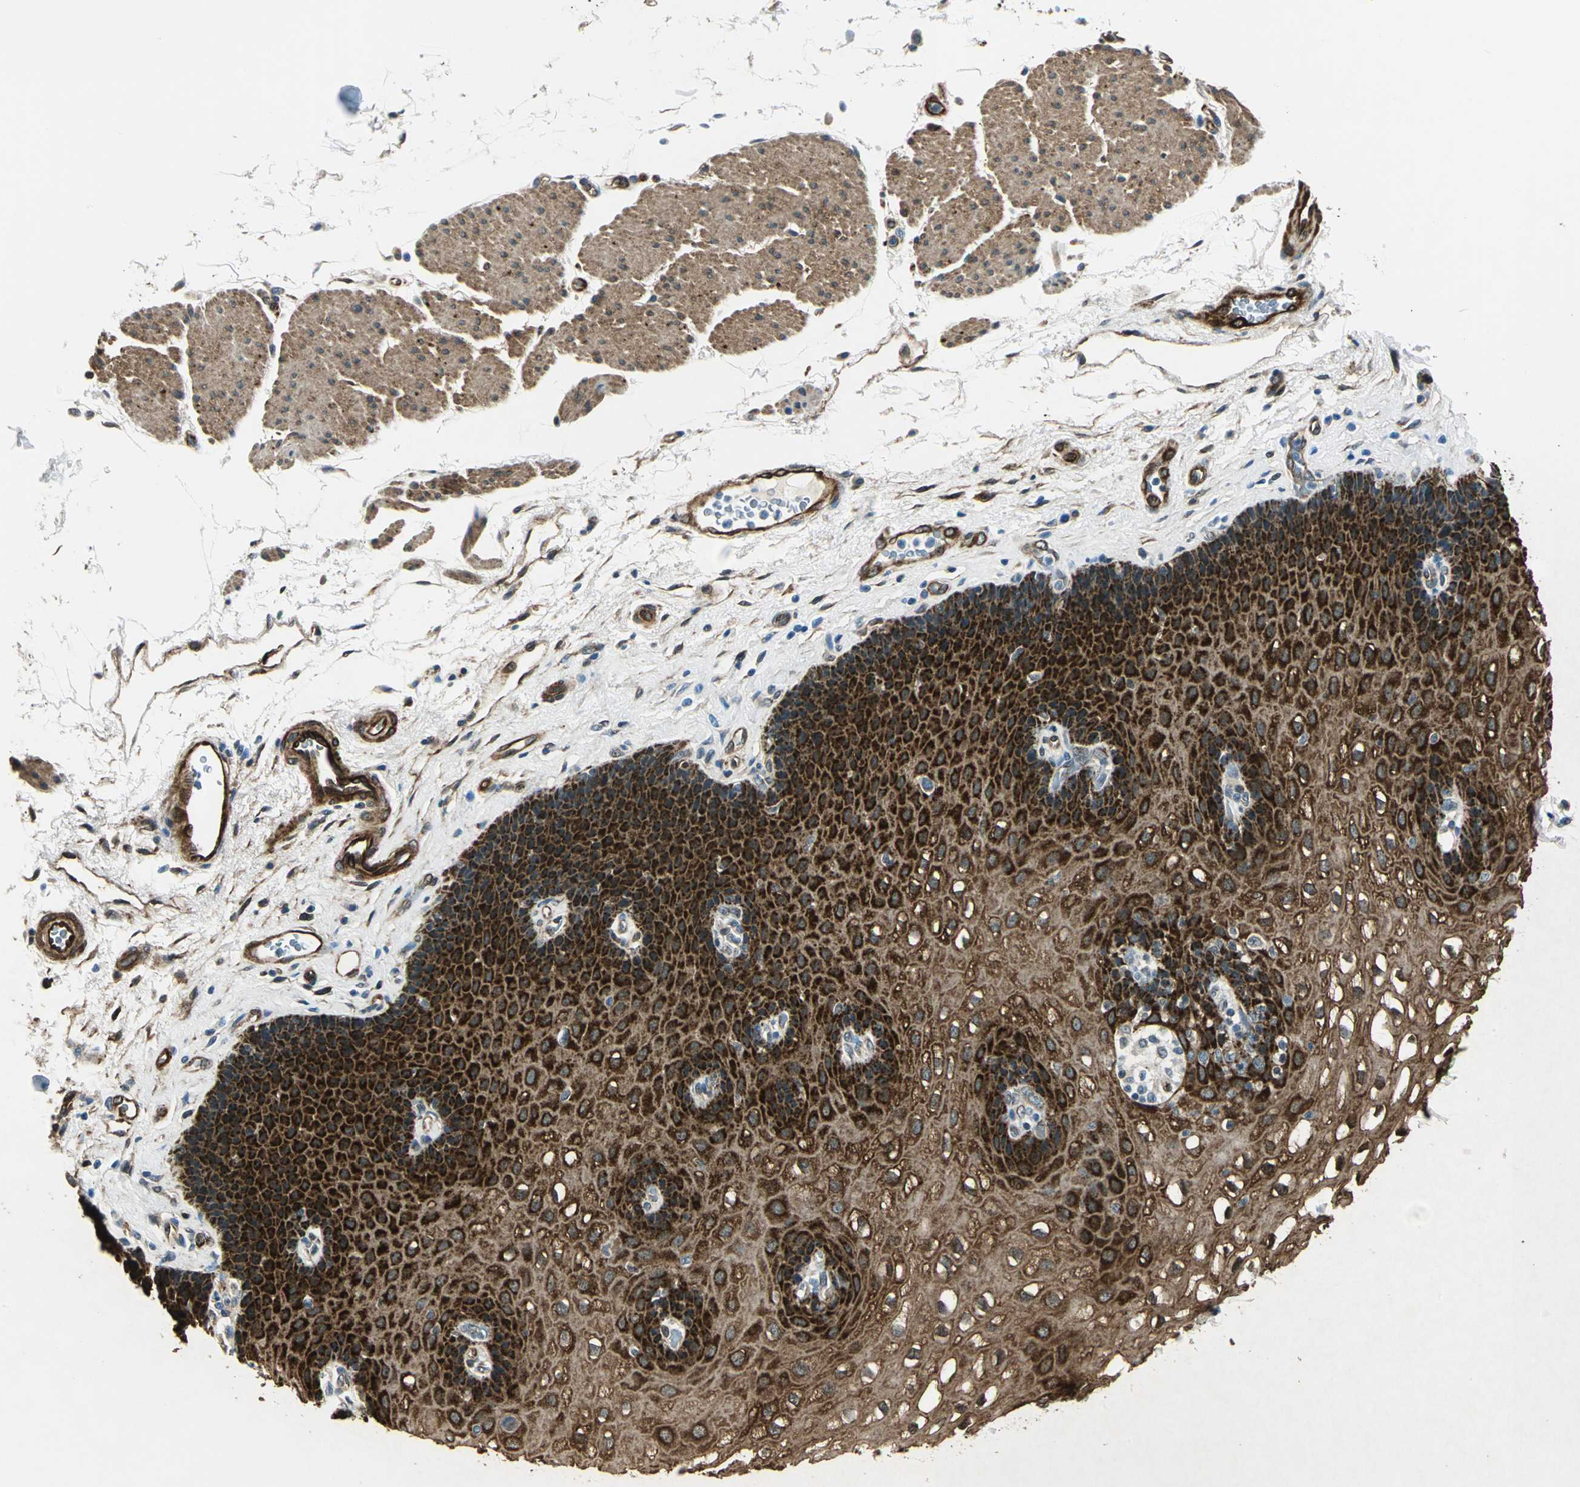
{"staining": {"intensity": "strong", "quantity": ">75%", "location": "cytoplasmic/membranous"}, "tissue": "esophagus", "cell_type": "Squamous epithelial cells", "image_type": "normal", "snomed": [{"axis": "morphology", "description": "Normal tissue, NOS"}, {"axis": "topography", "description": "Esophagus"}], "caption": "Immunohistochemical staining of normal human esophagus demonstrates >75% levels of strong cytoplasmic/membranous protein expression in approximately >75% of squamous epithelial cells. (Stains: DAB in brown, nuclei in blue, Microscopy: brightfield microscopy at high magnification).", "gene": "HSPB1", "patient": {"sex": "female", "age": 72}}